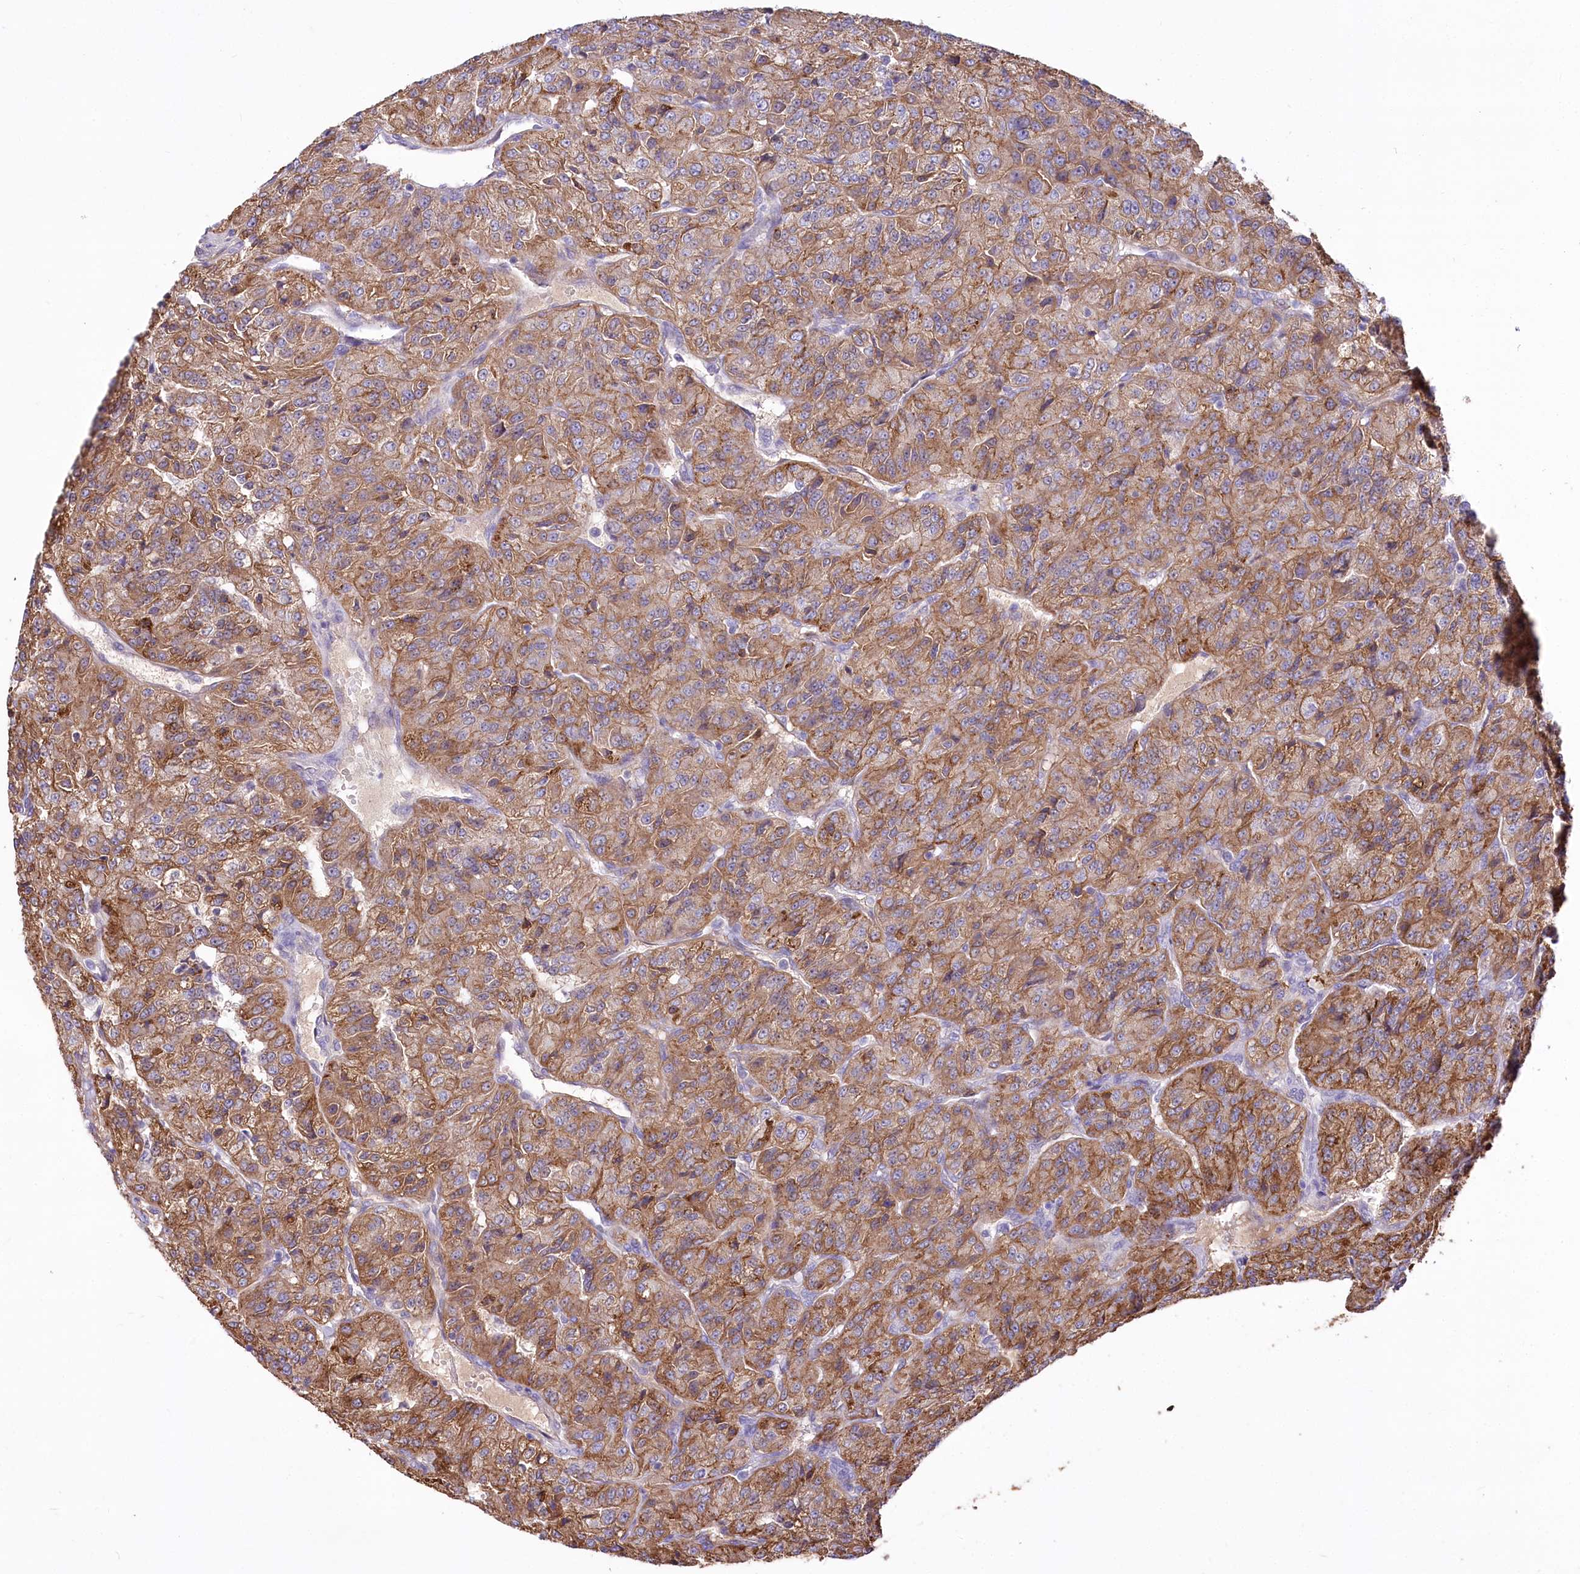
{"staining": {"intensity": "moderate", "quantity": ">75%", "location": "cytoplasmic/membranous"}, "tissue": "renal cancer", "cell_type": "Tumor cells", "image_type": "cancer", "snomed": [{"axis": "morphology", "description": "Adenocarcinoma, NOS"}, {"axis": "topography", "description": "Kidney"}], "caption": "A micrograph showing moderate cytoplasmic/membranous positivity in about >75% of tumor cells in renal cancer, as visualized by brown immunohistochemical staining.", "gene": "CEP164", "patient": {"sex": "female", "age": 63}}